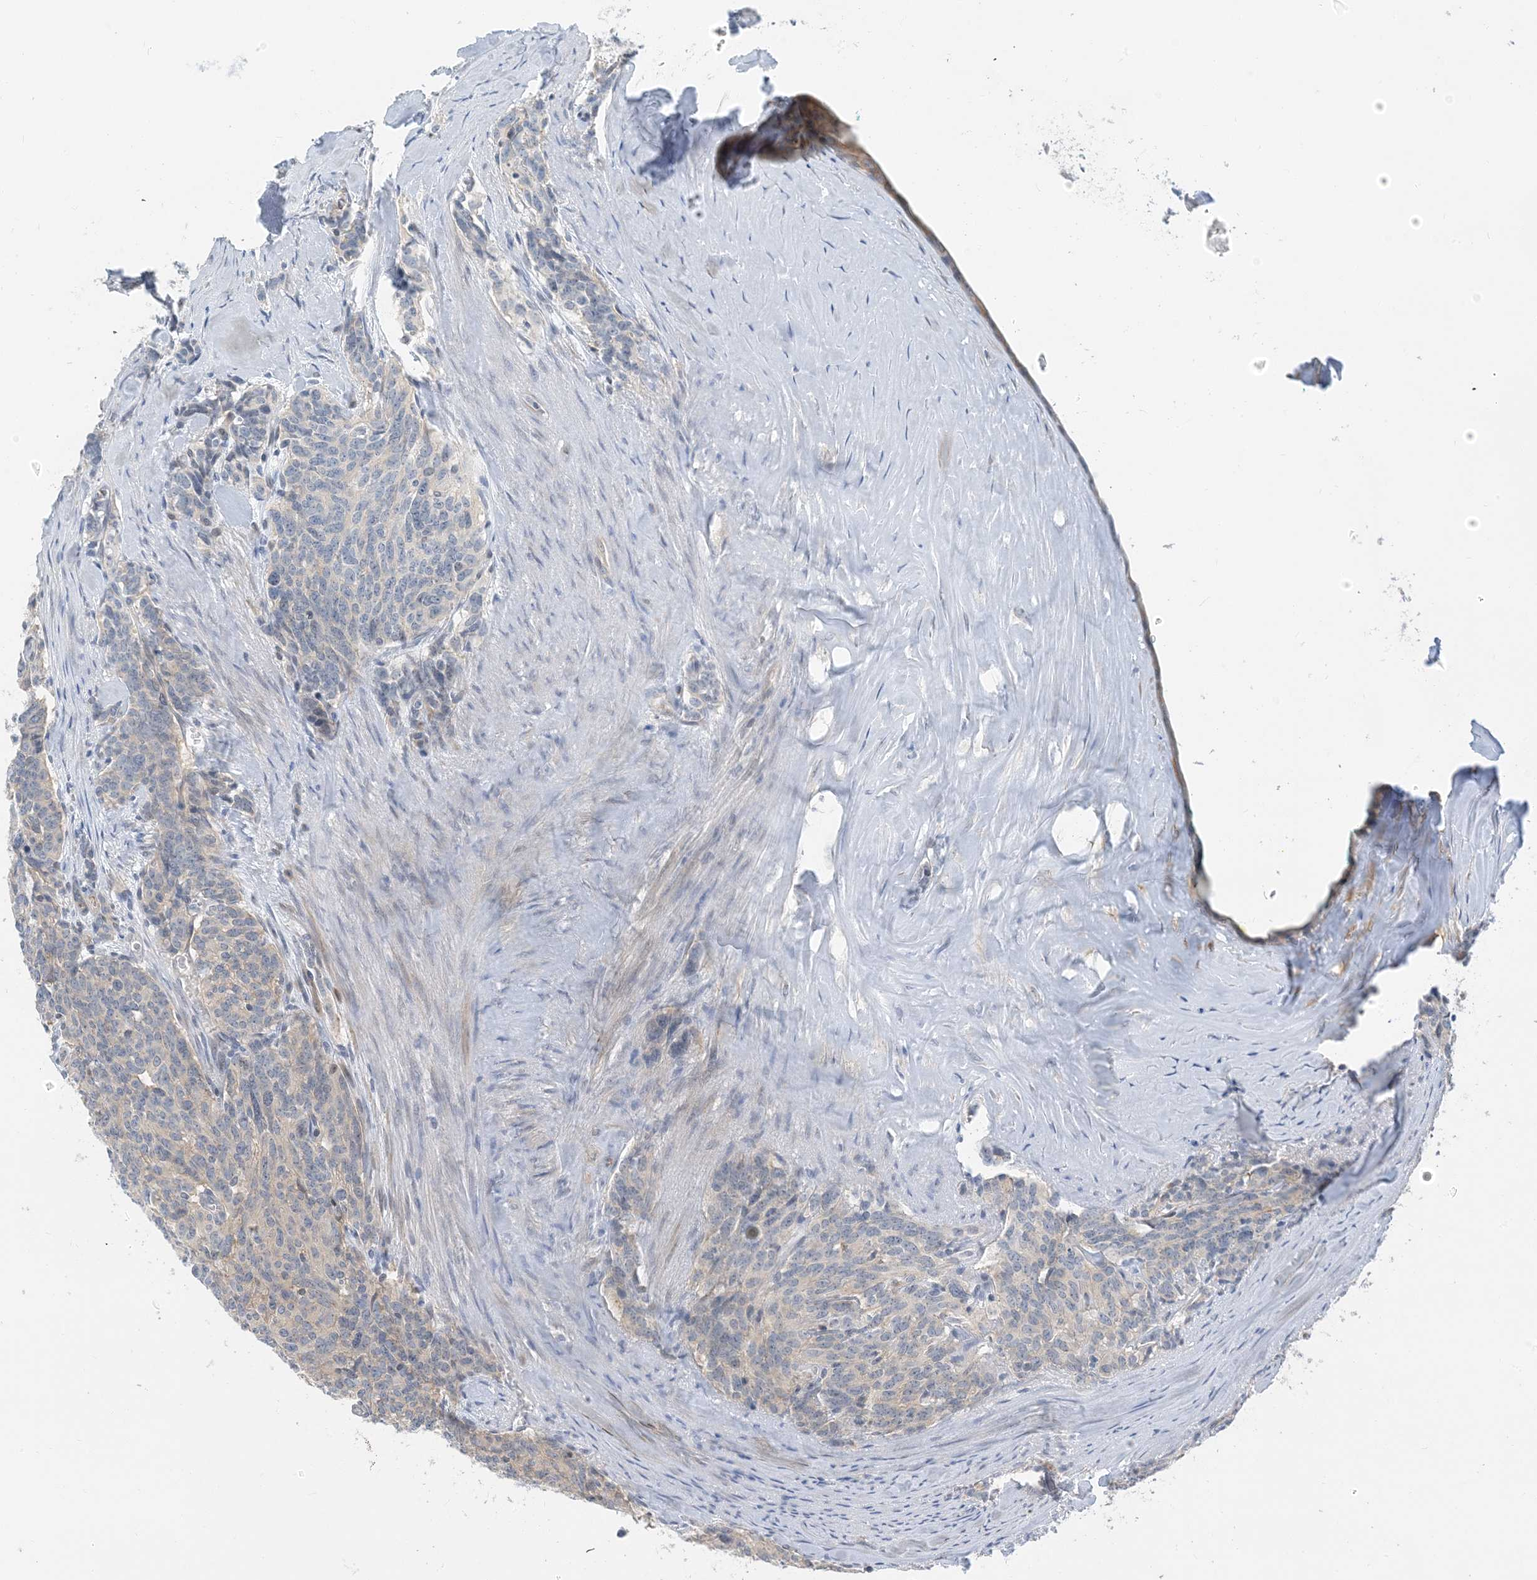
{"staining": {"intensity": "negative", "quantity": "none", "location": "none"}, "tissue": "carcinoid", "cell_type": "Tumor cells", "image_type": "cancer", "snomed": [{"axis": "morphology", "description": "Carcinoid, malignant, NOS"}, {"axis": "topography", "description": "Lung"}], "caption": "Immunohistochemical staining of malignant carcinoid demonstrates no significant staining in tumor cells.", "gene": "IL36B", "patient": {"sex": "female", "age": 46}}